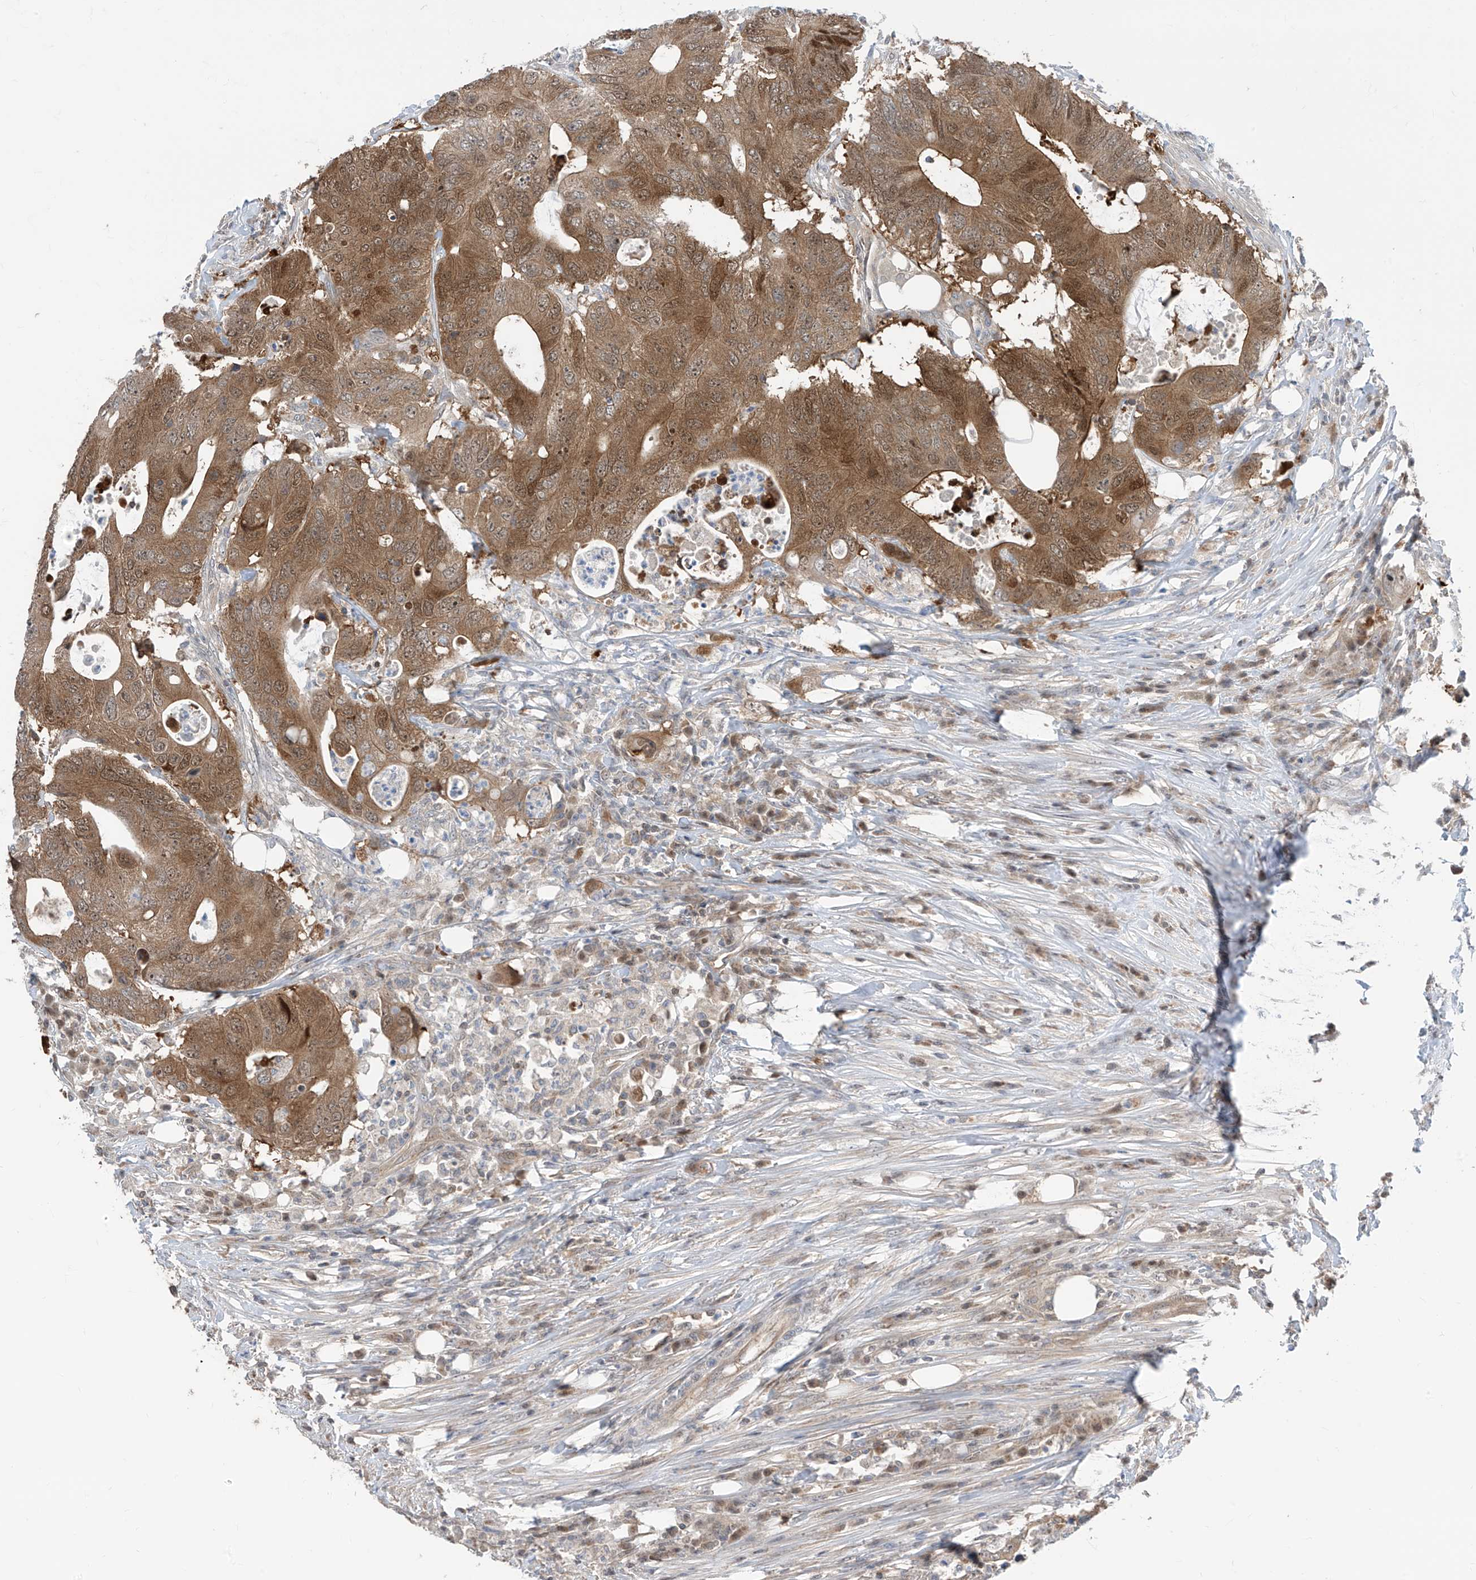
{"staining": {"intensity": "moderate", "quantity": ">75%", "location": "cytoplasmic/membranous"}, "tissue": "colorectal cancer", "cell_type": "Tumor cells", "image_type": "cancer", "snomed": [{"axis": "morphology", "description": "Adenocarcinoma, NOS"}, {"axis": "topography", "description": "Colon"}], "caption": "The immunohistochemical stain shows moderate cytoplasmic/membranous expression in tumor cells of adenocarcinoma (colorectal) tissue. (IHC, brightfield microscopy, high magnification).", "gene": "TTC38", "patient": {"sex": "male", "age": 71}}